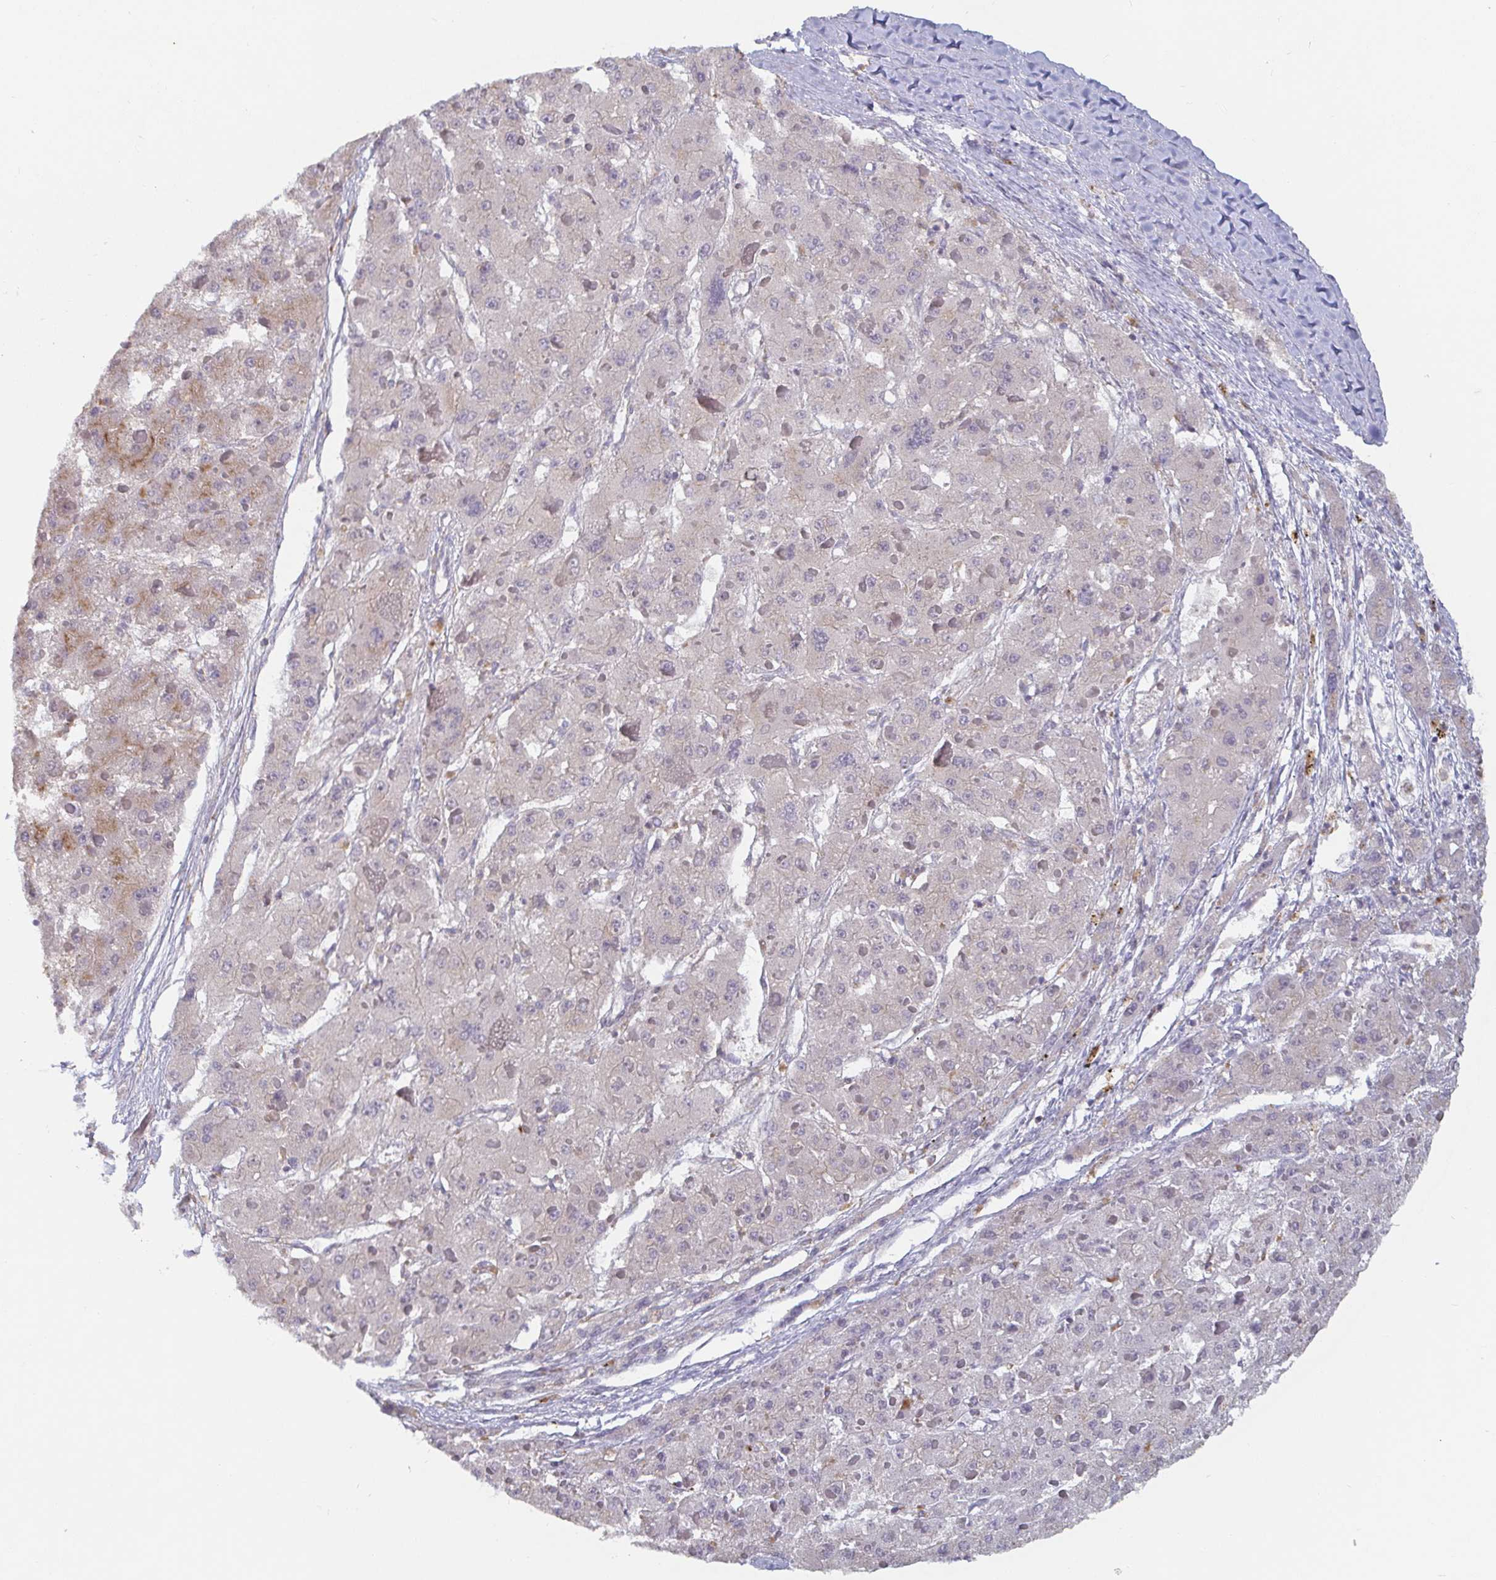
{"staining": {"intensity": "negative", "quantity": "none", "location": "none"}, "tissue": "liver cancer", "cell_type": "Tumor cells", "image_type": "cancer", "snomed": [{"axis": "morphology", "description": "Carcinoma, Hepatocellular, NOS"}, {"axis": "topography", "description": "Liver"}], "caption": "Liver hepatocellular carcinoma was stained to show a protein in brown. There is no significant staining in tumor cells.", "gene": "CDH18", "patient": {"sex": "female", "age": 73}}